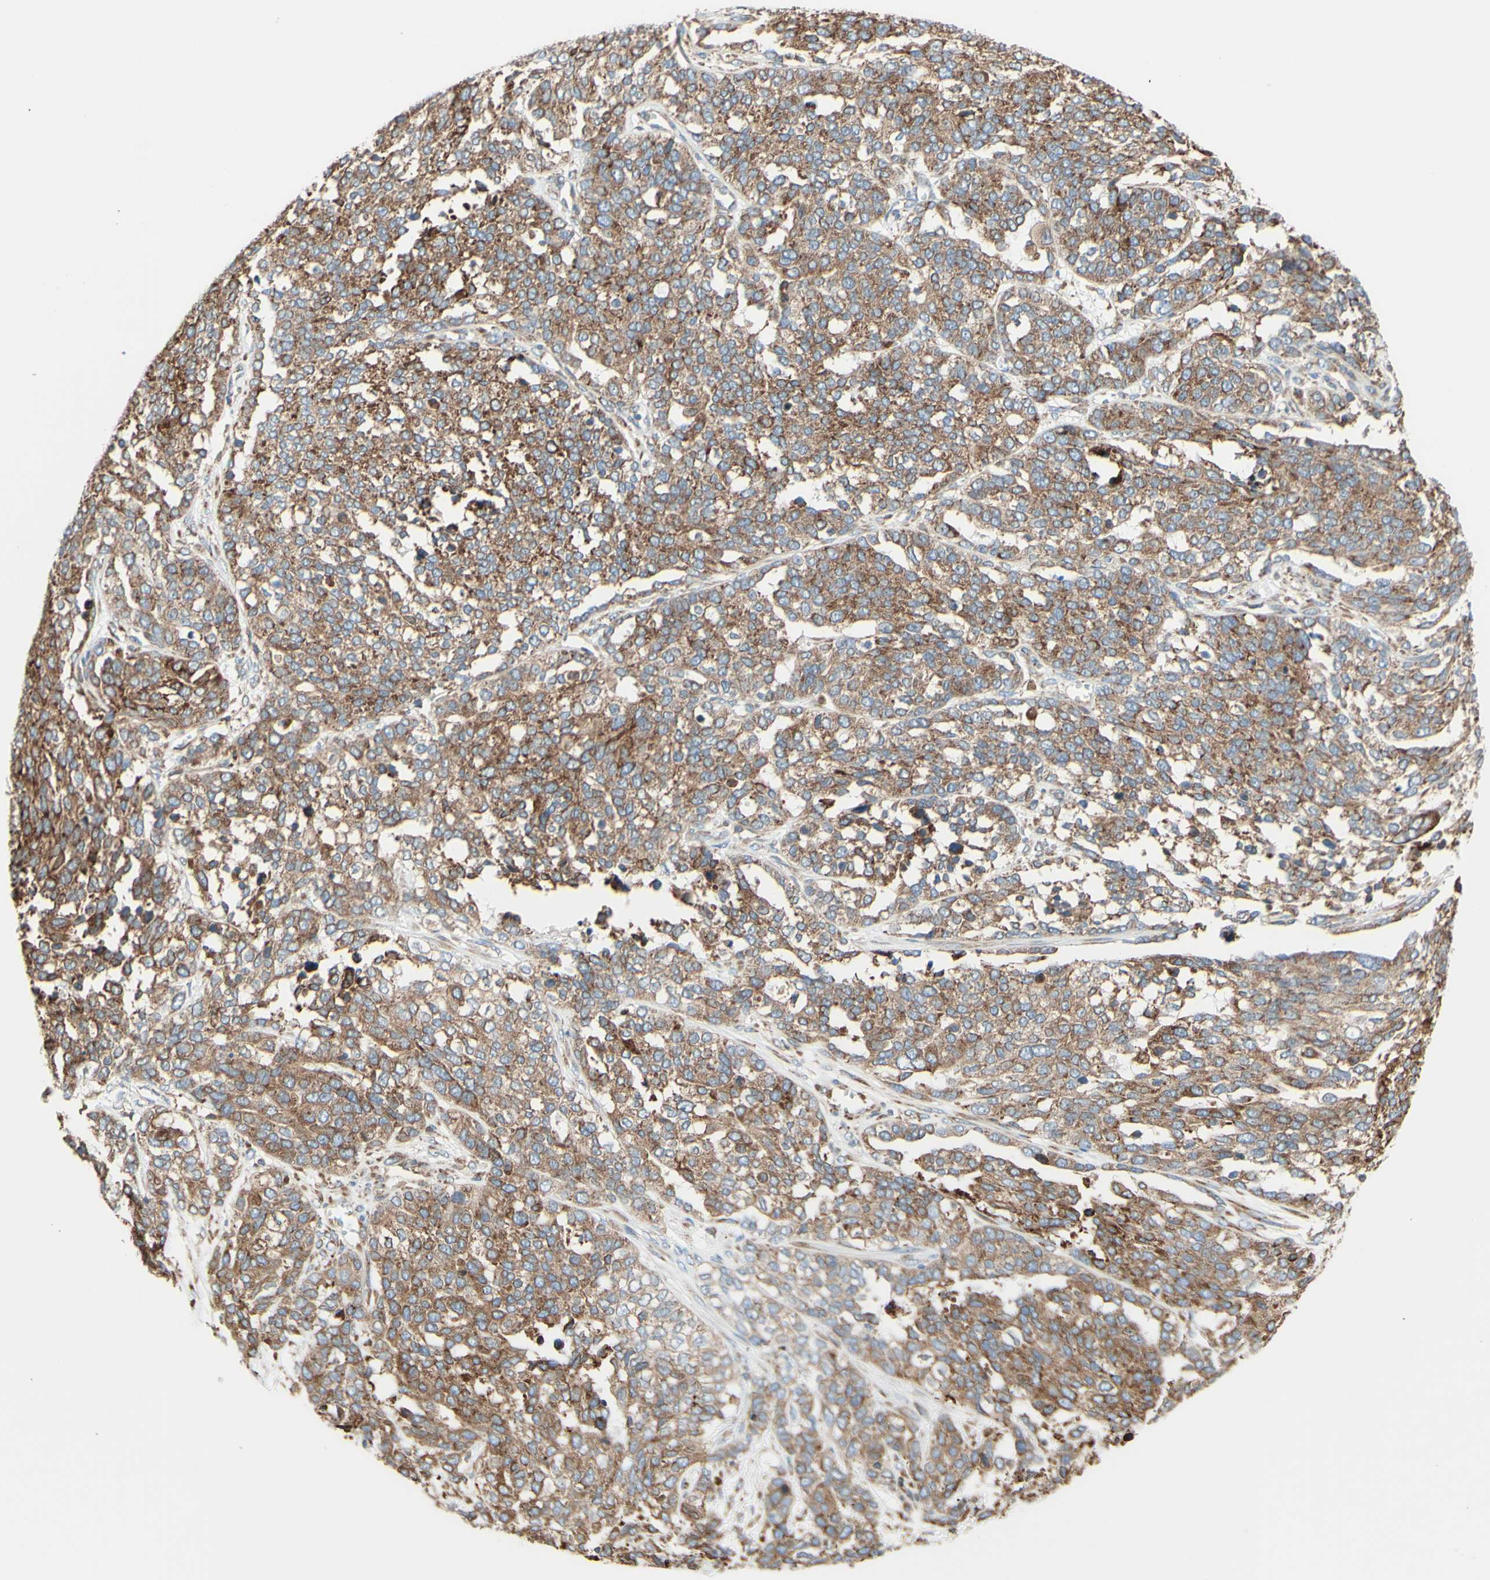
{"staining": {"intensity": "moderate", "quantity": ">75%", "location": "cytoplasmic/membranous"}, "tissue": "ovarian cancer", "cell_type": "Tumor cells", "image_type": "cancer", "snomed": [{"axis": "morphology", "description": "Cystadenocarcinoma, serous, NOS"}, {"axis": "topography", "description": "Ovary"}], "caption": "Immunohistochemical staining of human ovarian serous cystadenocarcinoma exhibits medium levels of moderate cytoplasmic/membranous protein expression in about >75% of tumor cells.", "gene": "DNAJB11", "patient": {"sex": "female", "age": 44}}